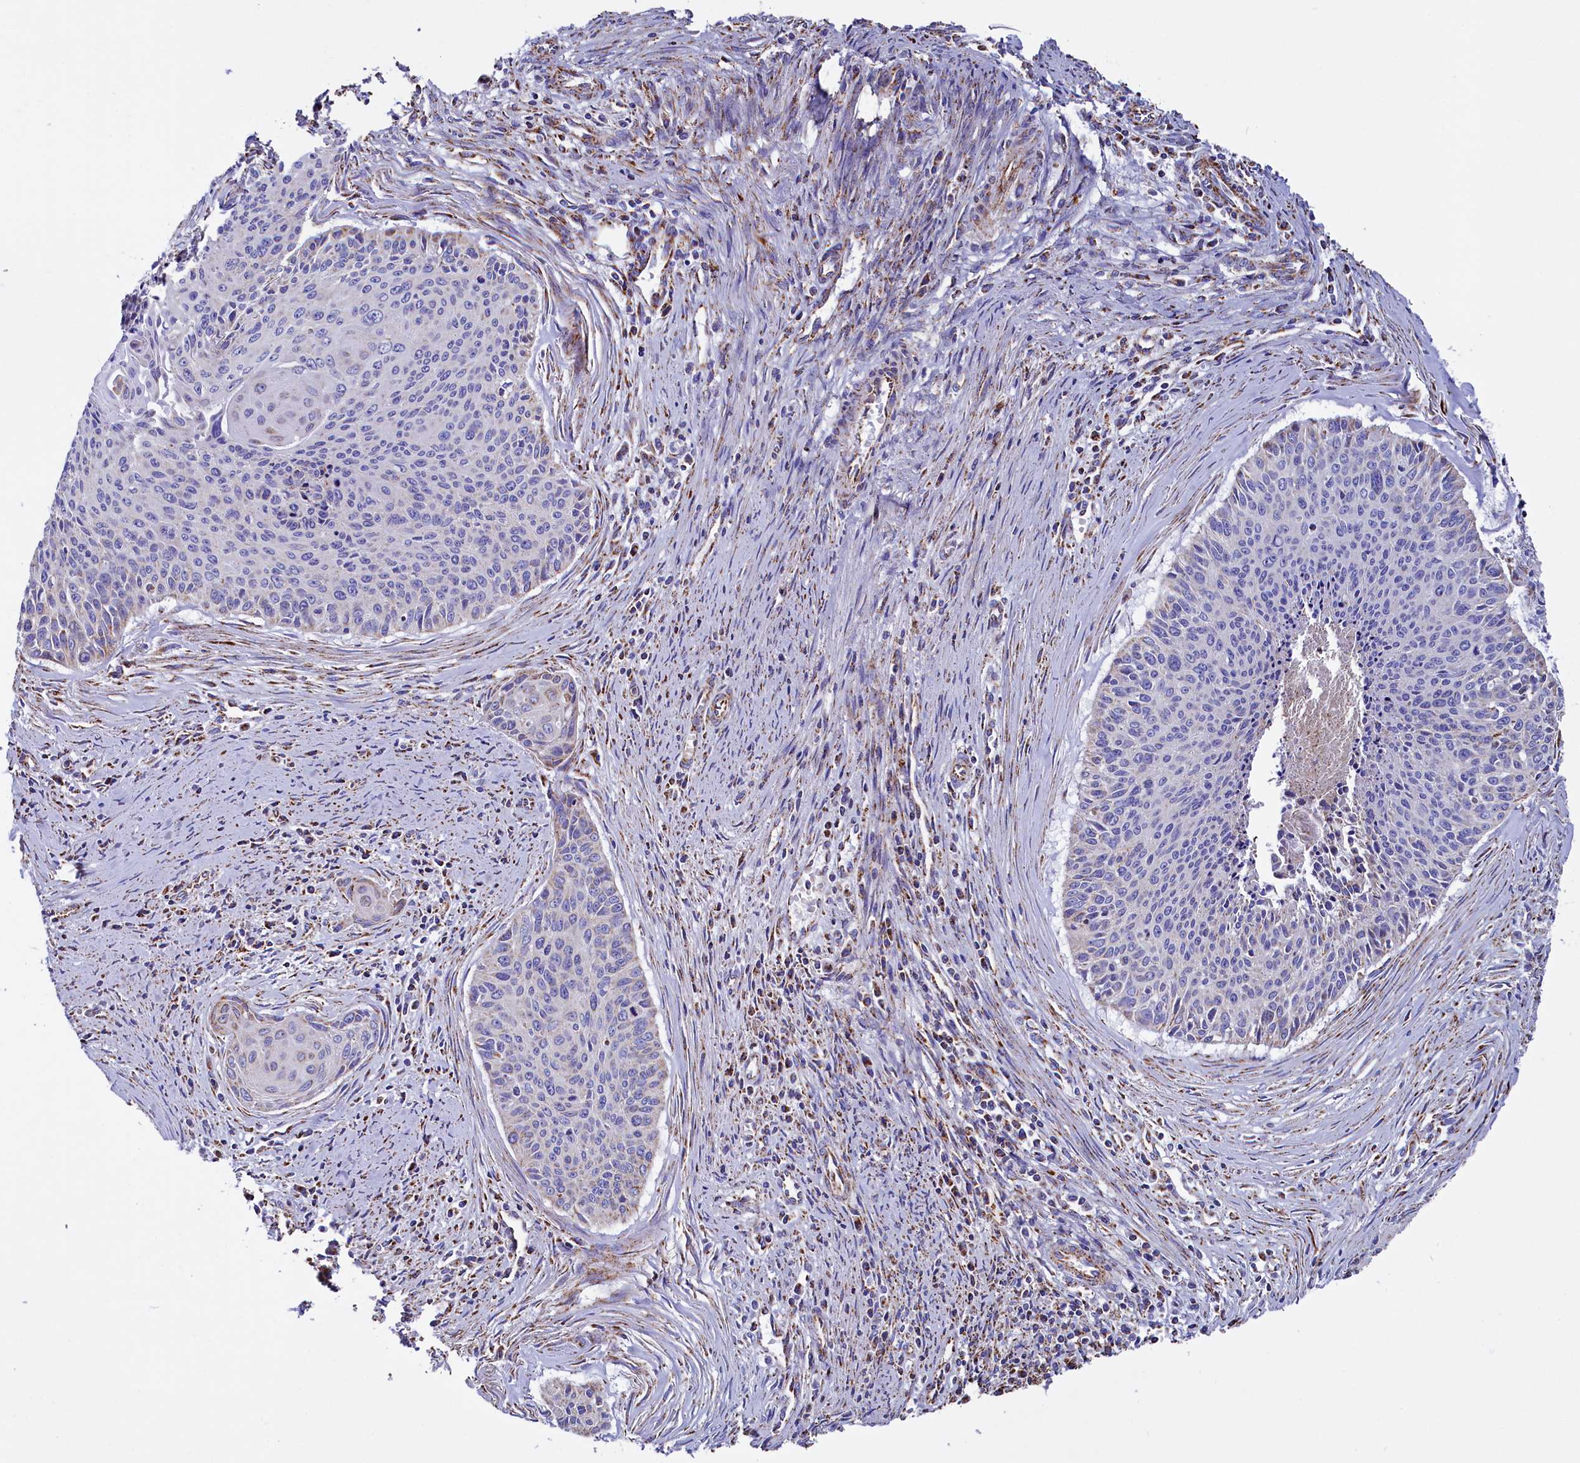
{"staining": {"intensity": "weak", "quantity": "<25%", "location": "cytoplasmic/membranous"}, "tissue": "cervical cancer", "cell_type": "Tumor cells", "image_type": "cancer", "snomed": [{"axis": "morphology", "description": "Squamous cell carcinoma, NOS"}, {"axis": "topography", "description": "Cervix"}], "caption": "Tumor cells show no significant protein staining in cervical cancer (squamous cell carcinoma).", "gene": "SLC39A3", "patient": {"sex": "female", "age": 55}}